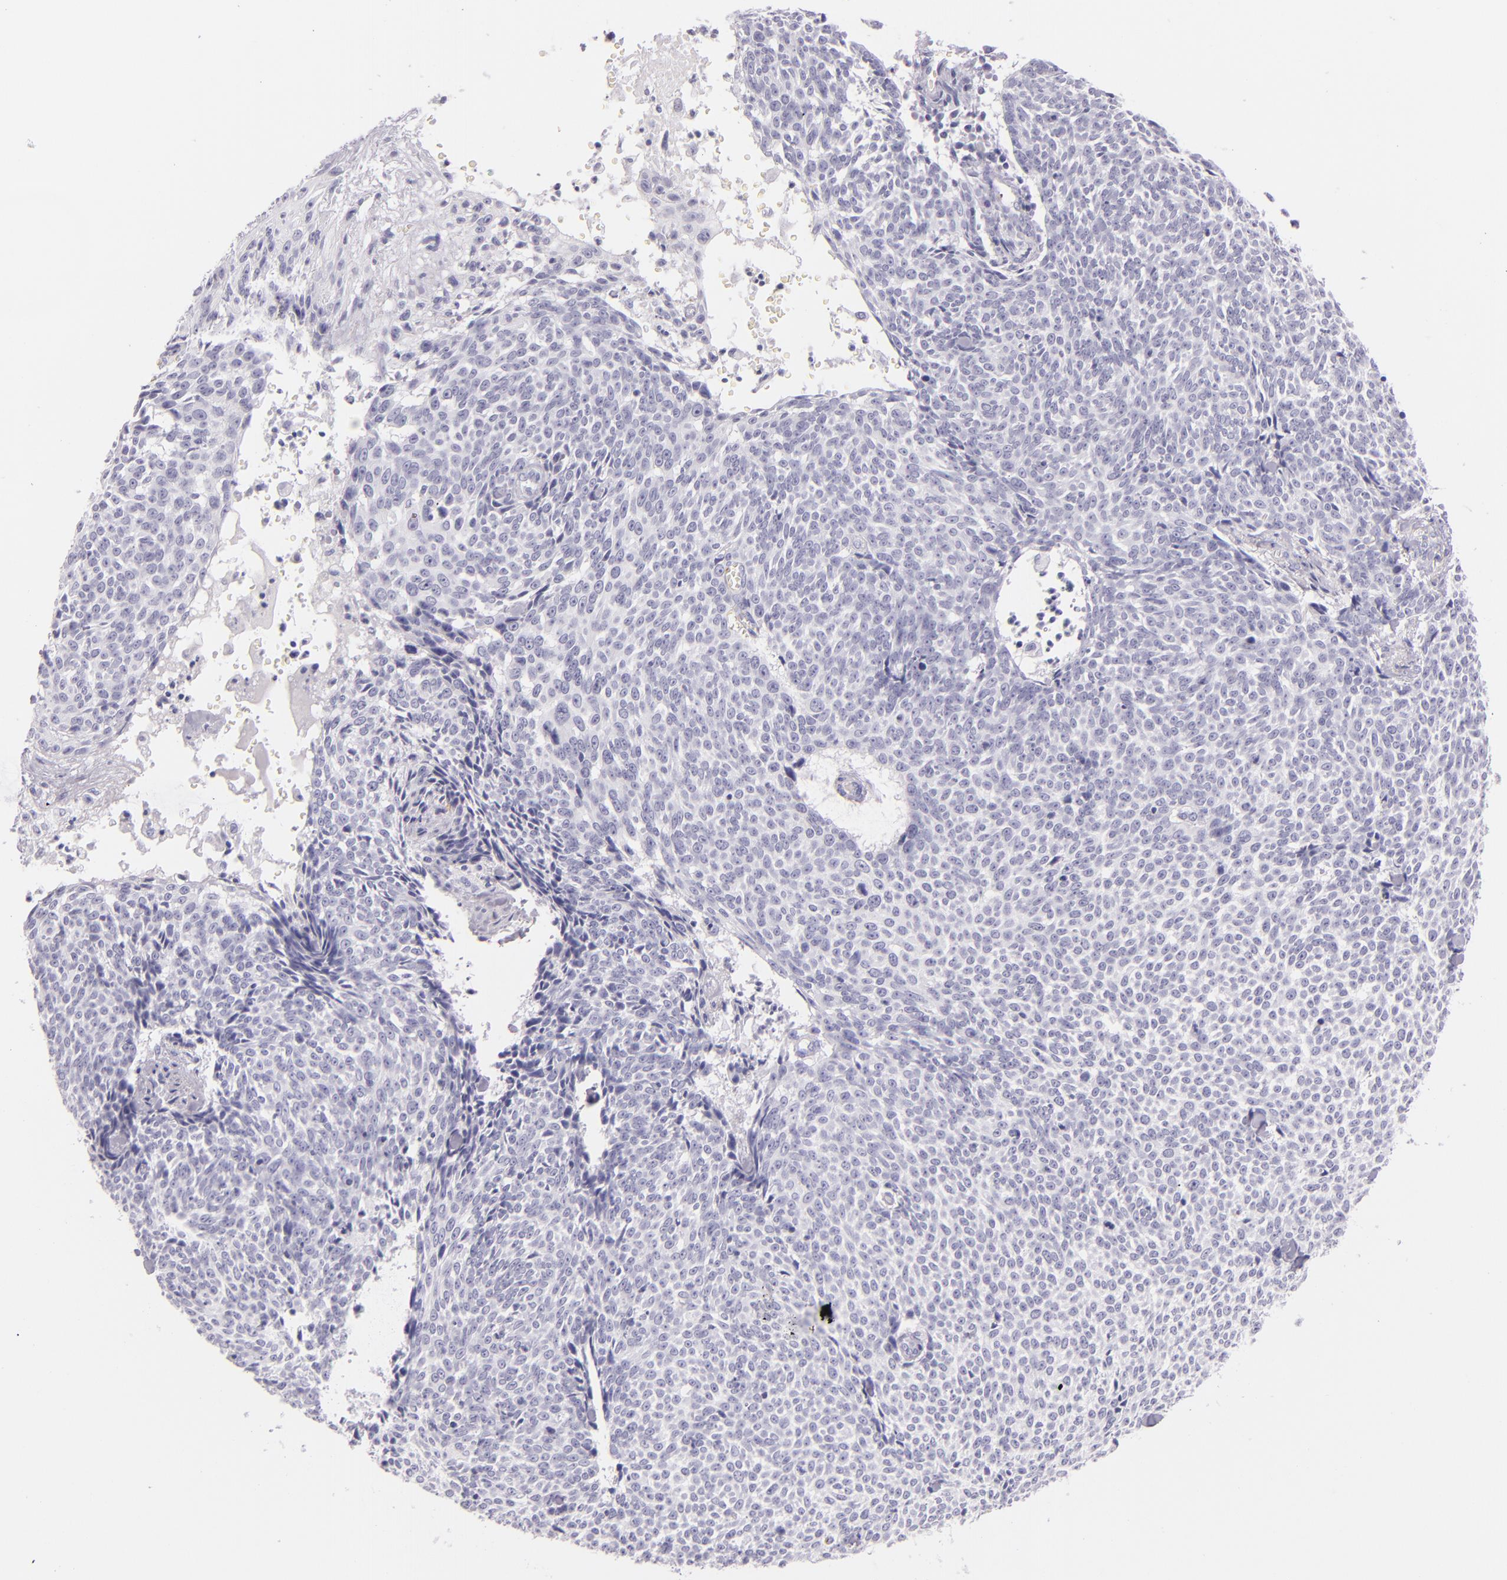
{"staining": {"intensity": "negative", "quantity": "none", "location": "none"}, "tissue": "skin cancer", "cell_type": "Tumor cells", "image_type": "cancer", "snomed": [{"axis": "morphology", "description": "Basal cell carcinoma"}, {"axis": "topography", "description": "Skin"}], "caption": "Micrograph shows no protein expression in tumor cells of skin cancer tissue.", "gene": "SELP", "patient": {"sex": "female", "age": 89}}